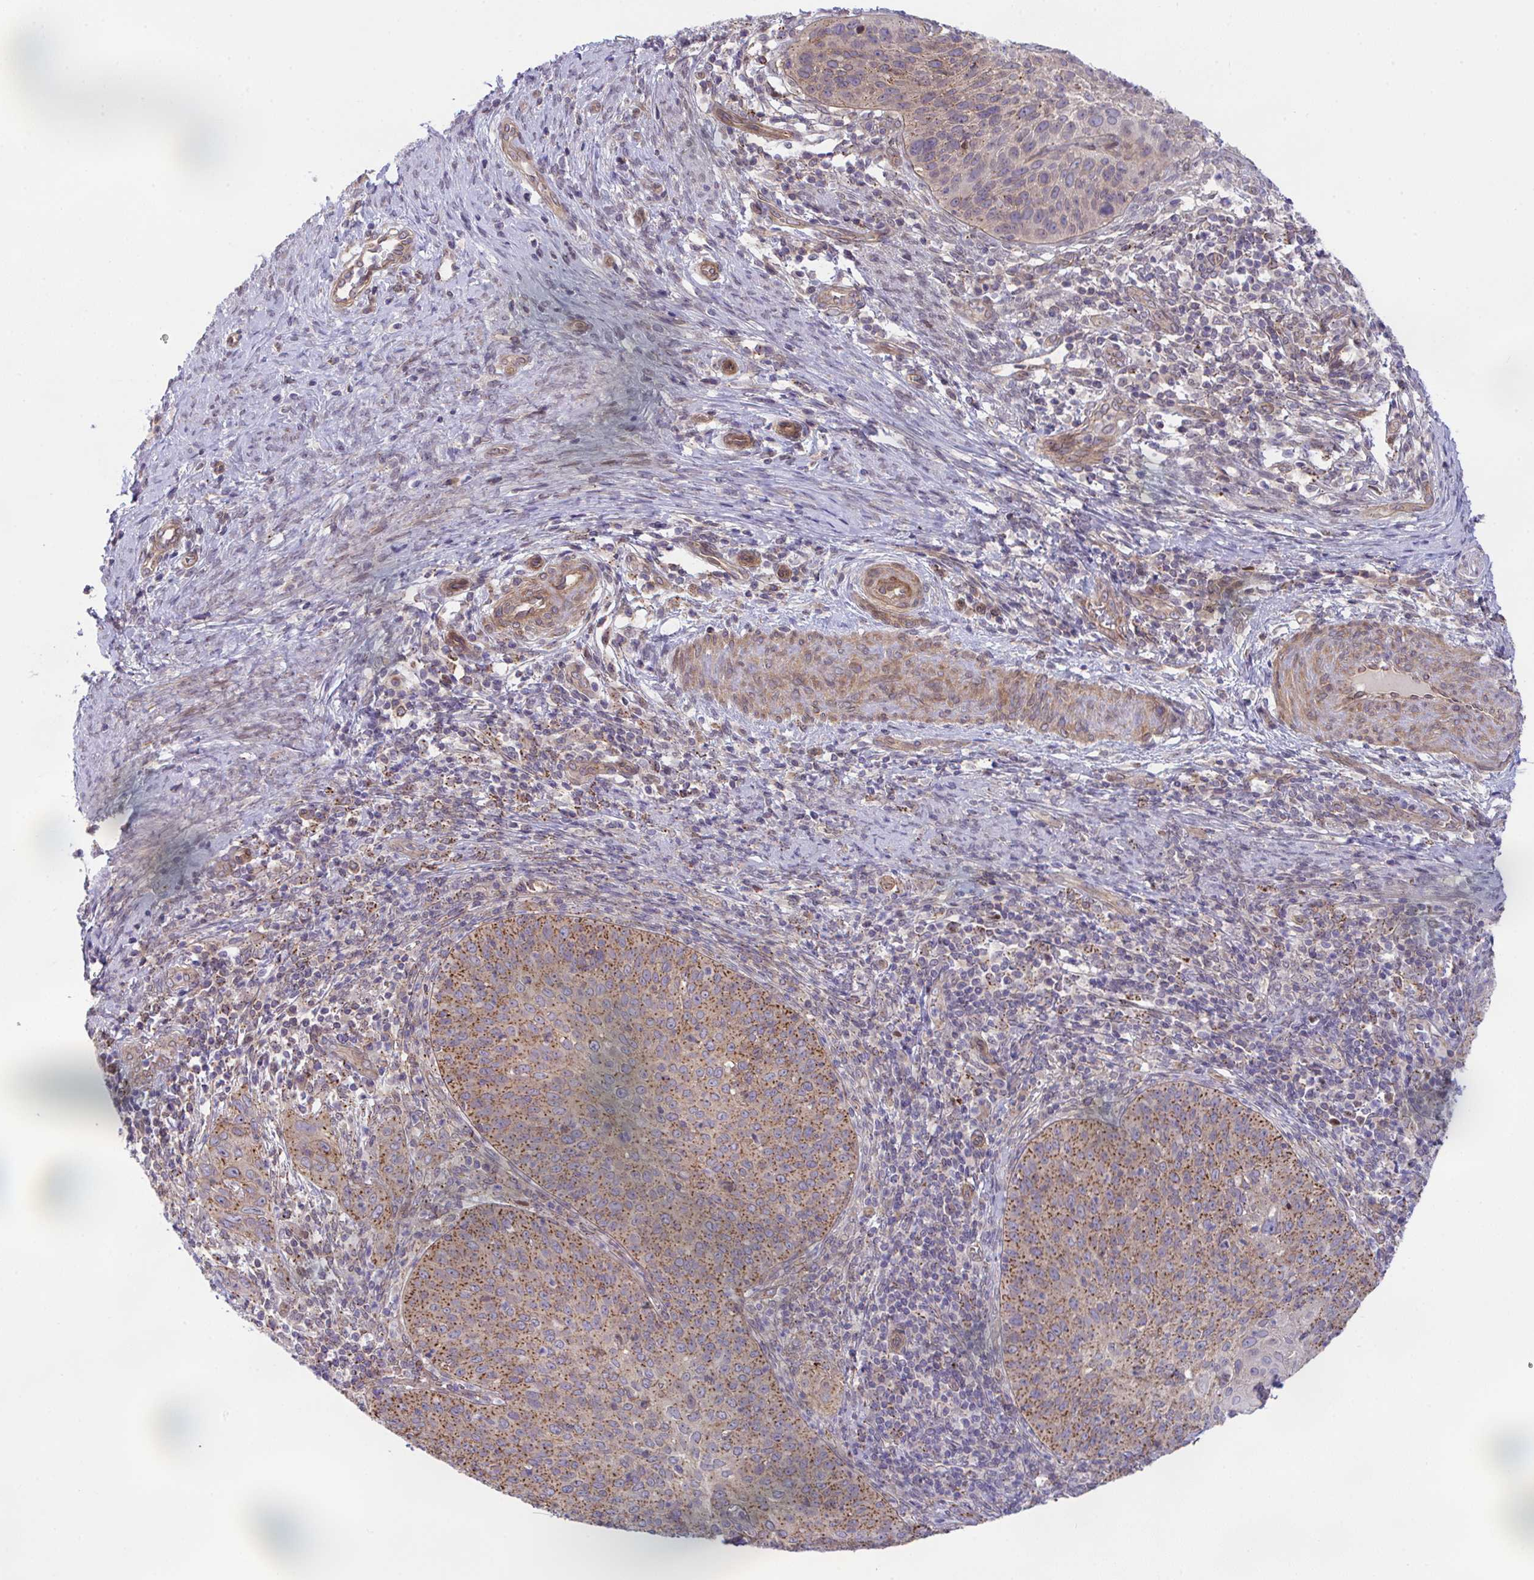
{"staining": {"intensity": "moderate", "quantity": ">75%", "location": "cytoplasmic/membranous"}, "tissue": "cervical cancer", "cell_type": "Tumor cells", "image_type": "cancer", "snomed": [{"axis": "morphology", "description": "Squamous cell carcinoma, NOS"}, {"axis": "topography", "description": "Cervix"}], "caption": "Brown immunohistochemical staining in squamous cell carcinoma (cervical) exhibits moderate cytoplasmic/membranous expression in about >75% of tumor cells.", "gene": "ZBED3", "patient": {"sex": "female", "age": 30}}